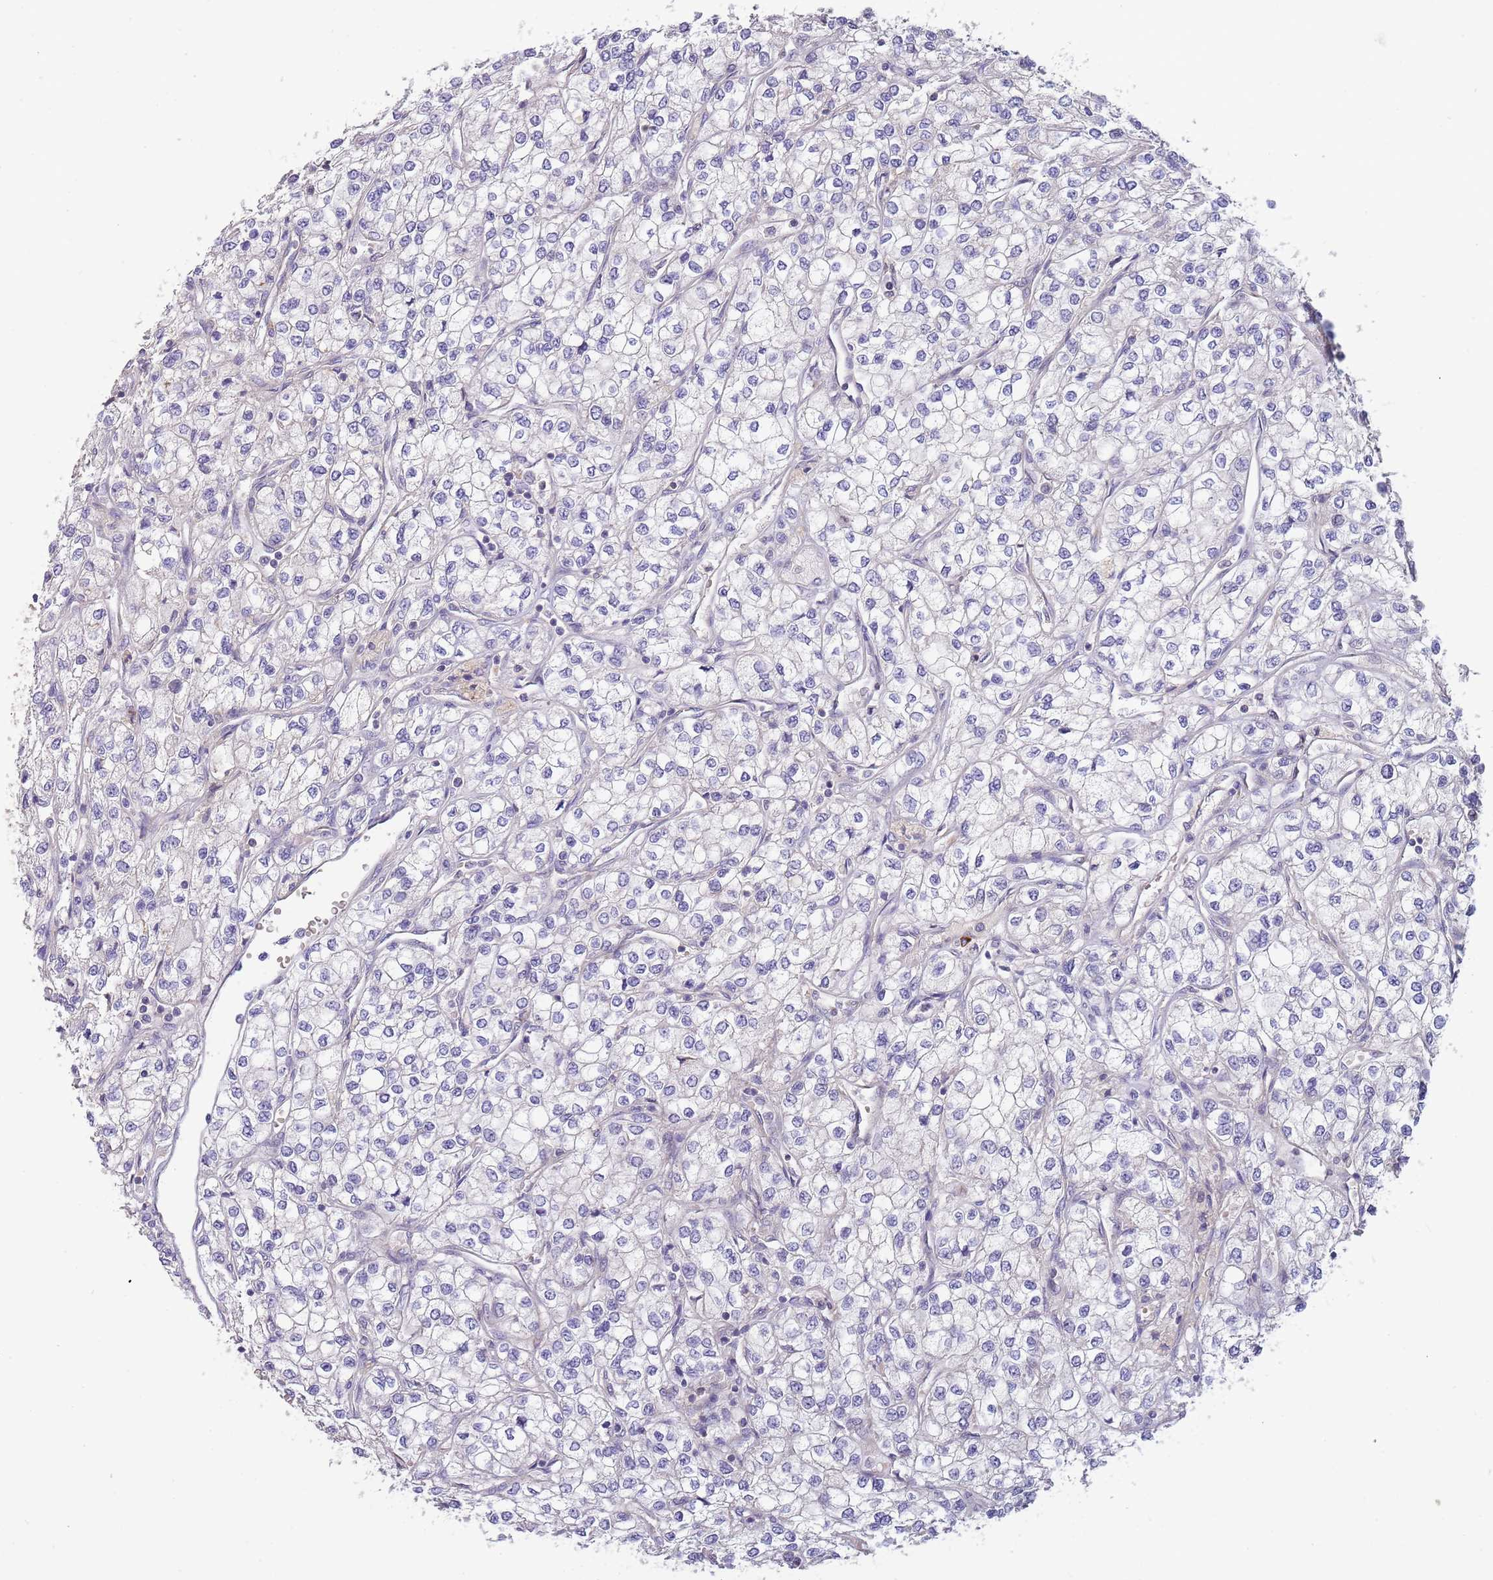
{"staining": {"intensity": "negative", "quantity": "none", "location": "none"}, "tissue": "renal cancer", "cell_type": "Tumor cells", "image_type": "cancer", "snomed": [{"axis": "morphology", "description": "Adenocarcinoma, NOS"}, {"axis": "topography", "description": "Kidney"}], "caption": "Protein analysis of renal cancer shows no significant expression in tumor cells.", "gene": "SUSD1", "patient": {"sex": "male", "age": 80}}